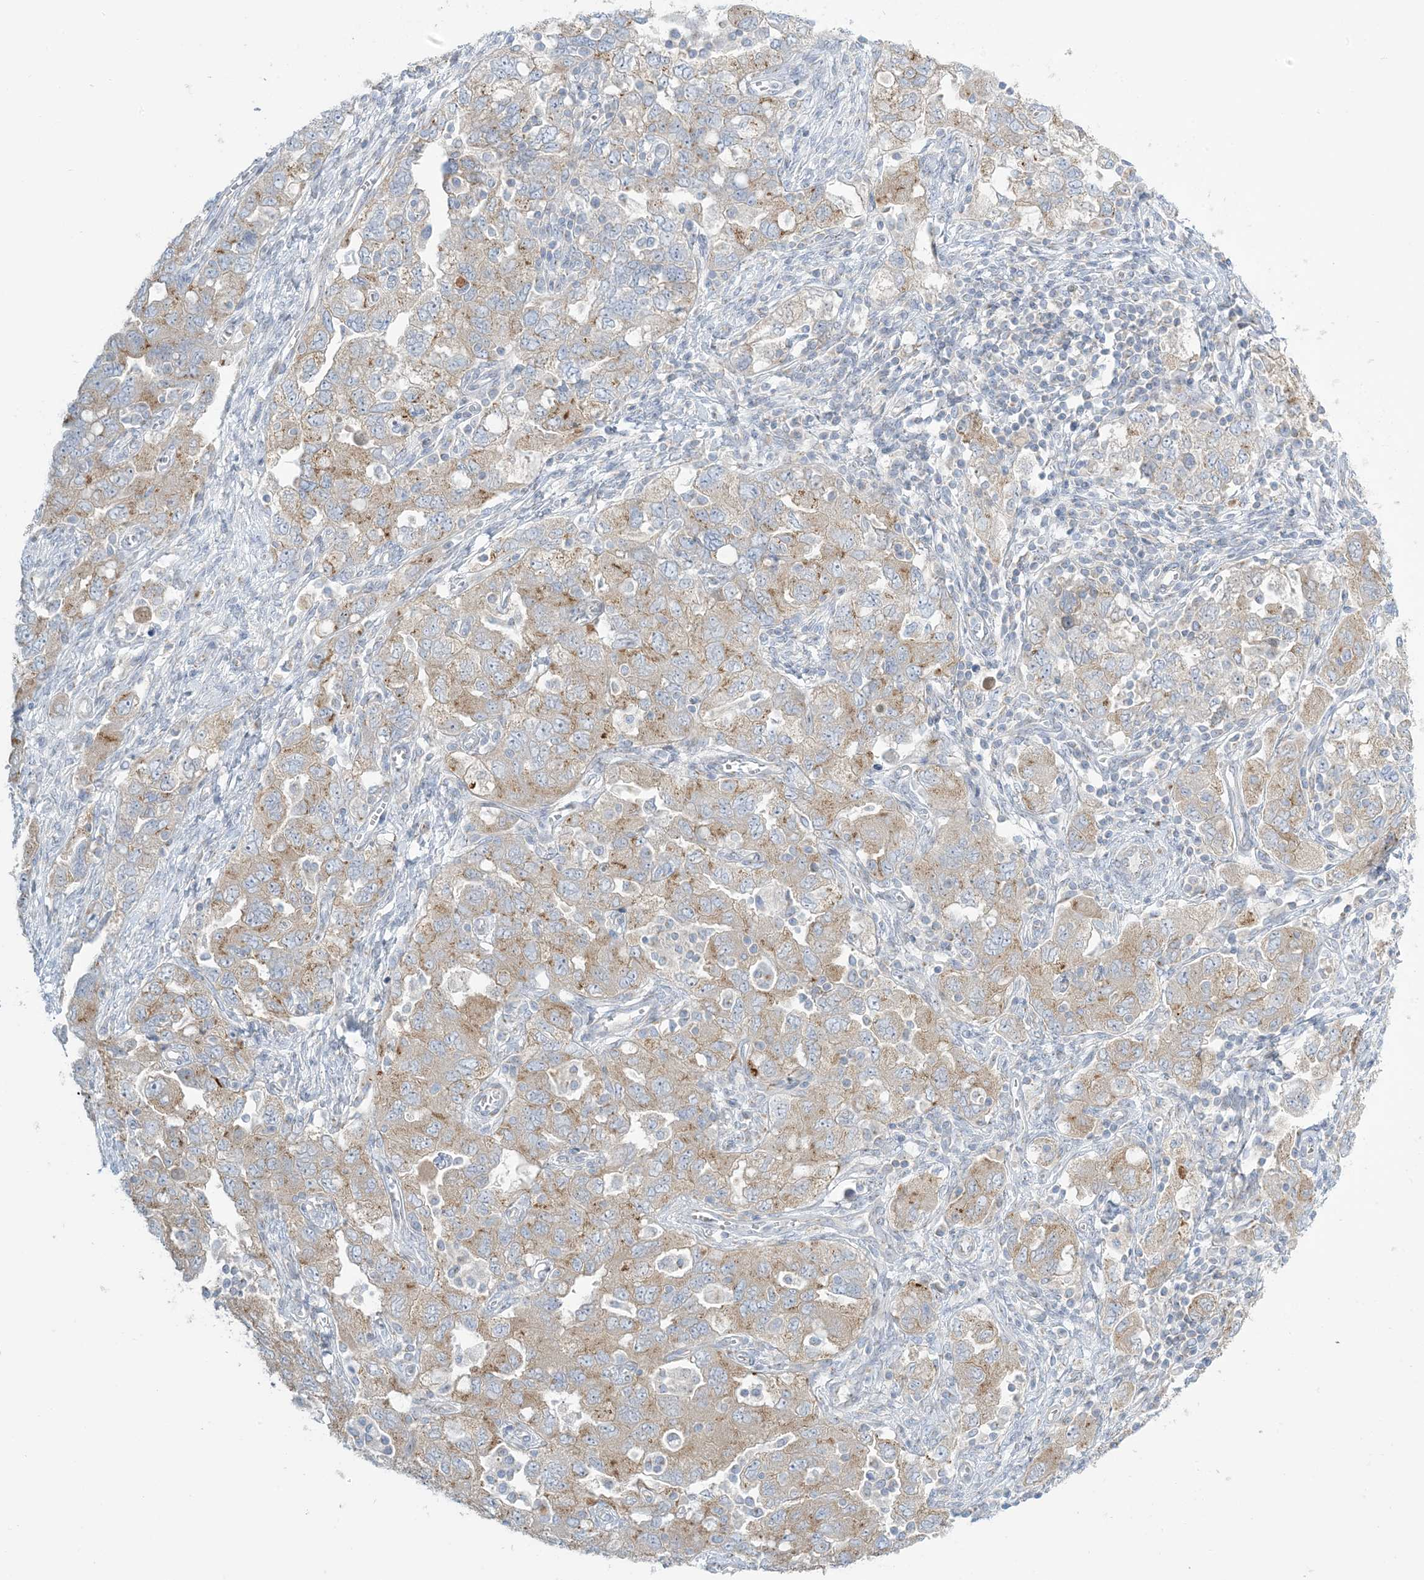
{"staining": {"intensity": "moderate", "quantity": ">75%", "location": "cytoplasmic/membranous"}, "tissue": "ovarian cancer", "cell_type": "Tumor cells", "image_type": "cancer", "snomed": [{"axis": "morphology", "description": "Carcinoma, NOS"}, {"axis": "morphology", "description": "Cystadenocarcinoma, serous, NOS"}, {"axis": "topography", "description": "Ovary"}], "caption": "Human carcinoma (ovarian) stained for a protein (brown) displays moderate cytoplasmic/membranous positive staining in approximately >75% of tumor cells.", "gene": "AFTPH", "patient": {"sex": "female", "age": 69}}